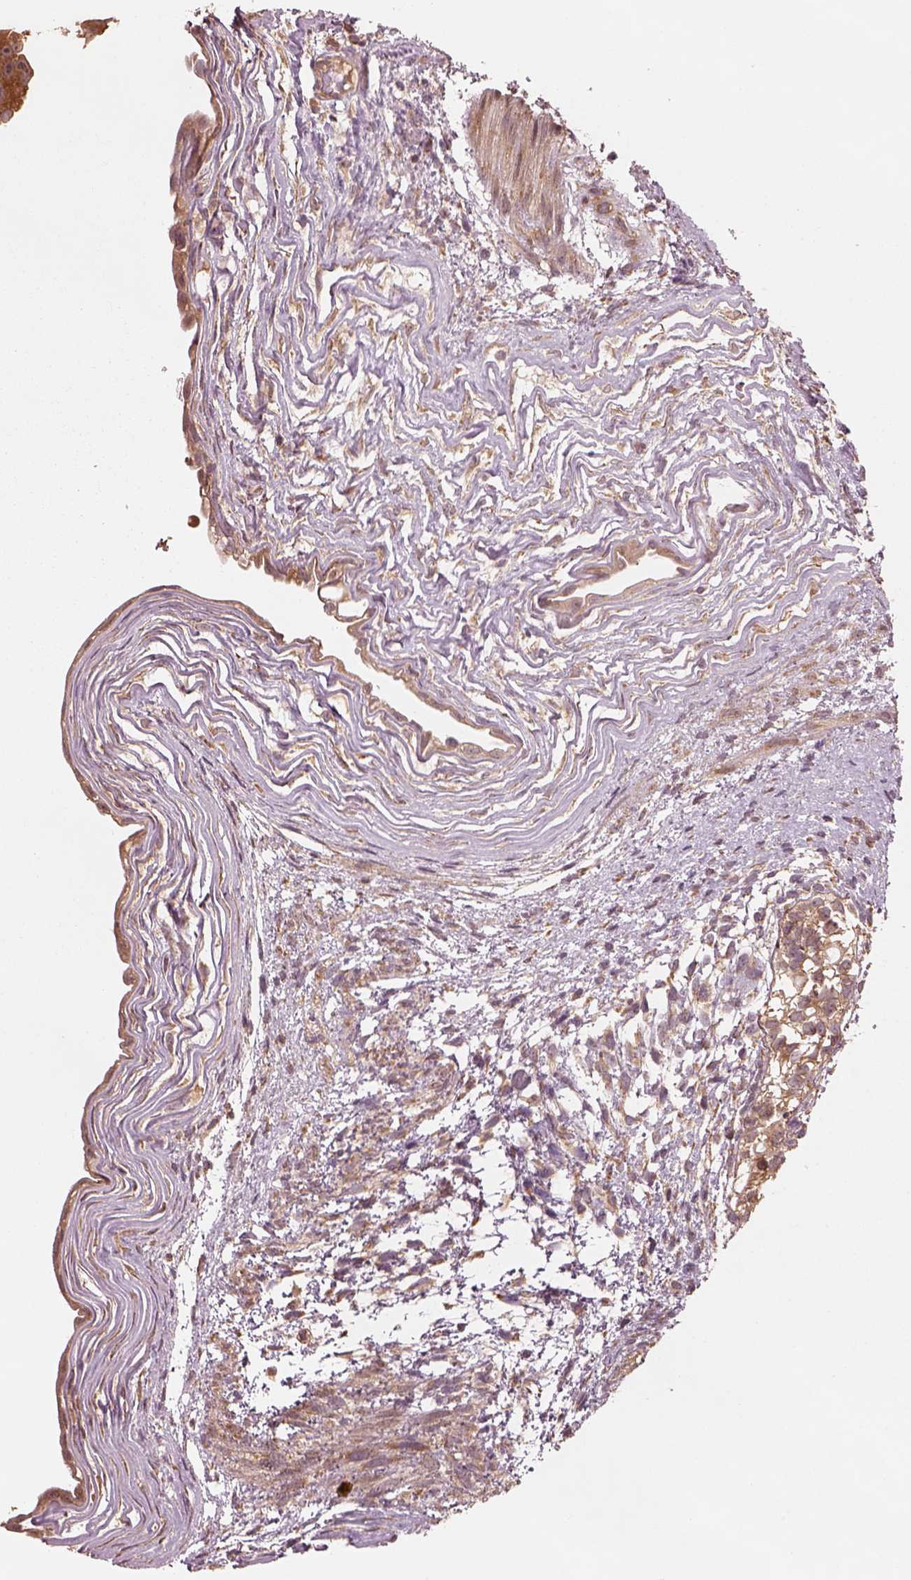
{"staining": {"intensity": "moderate", "quantity": ">75%", "location": "cytoplasmic/membranous"}, "tissue": "testis cancer", "cell_type": "Tumor cells", "image_type": "cancer", "snomed": [{"axis": "morphology", "description": "Normal tissue, NOS"}, {"axis": "morphology", "description": "Carcinoma, Embryonal, NOS"}, {"axis": "topography", "description": "Testis"}, {"axis": "topography", "description": "Epididymis"}], "caption": "This photomicrograph shows immunohistochemistry staining of testis cancer (embryonal carcinoma), with medium moderate cytoplasmic/membranous expression in approximately >75% of tumor cells.", "gene": "RPS5", "patient": {"sex": "male", "age": 24}}